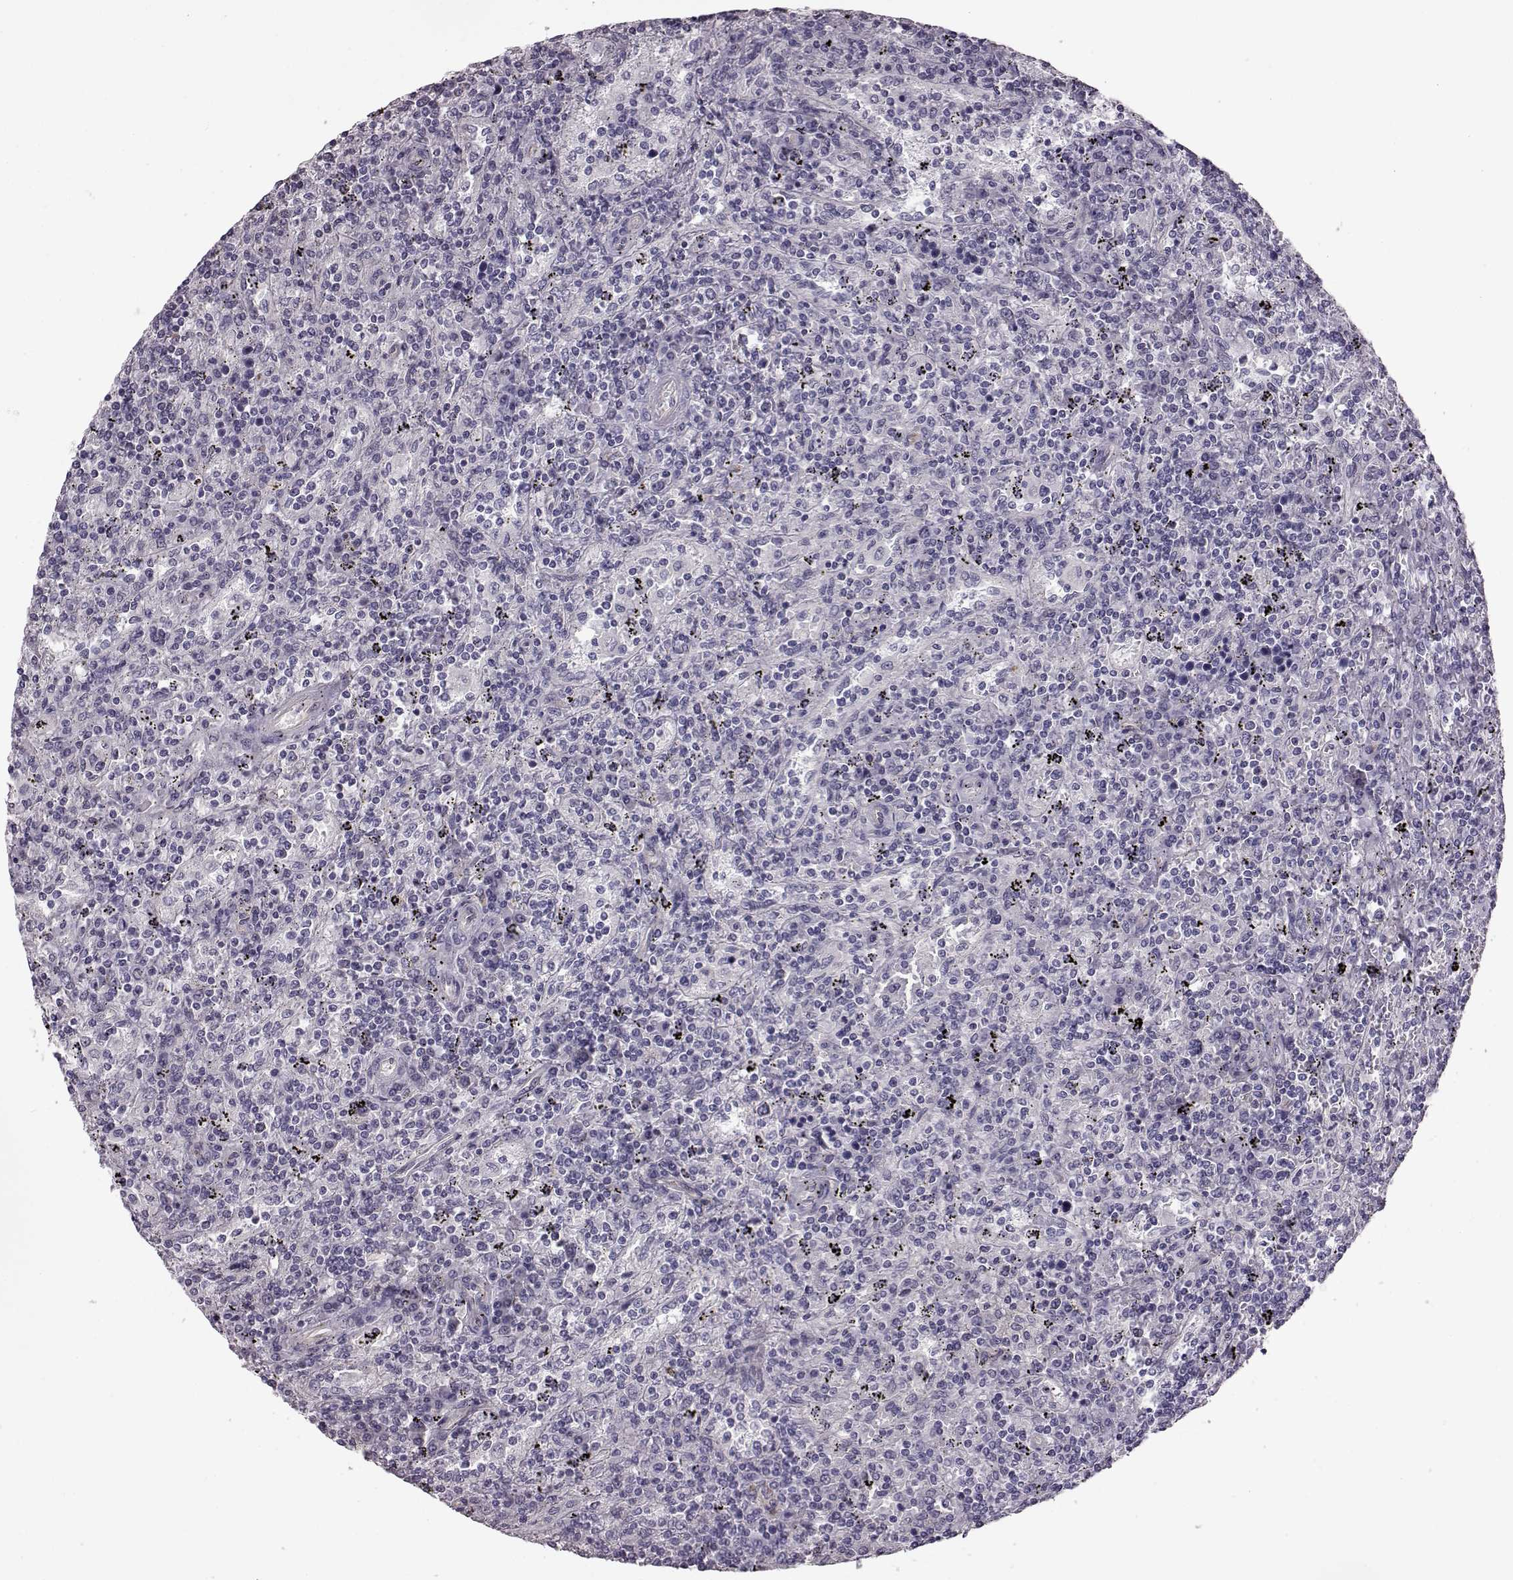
{"staining": {"intensity": "negative", "quantity": "none", "location": "none"}, "tissue": "lymphoma", "cell_type": "Tumor cells", "image_type": "cancer", "snomed": [{"axis": "morphology", "description": "Malignant lymphoma, non-Hodgkin's type, Low grade"}, {"axis": "topography", "description": "Spleen"}], "caption": "The image exhibits no significant staining in tumor cells of malignant lymphoma, non-Hodgkin's type (low-grade). The staining was performed using DAB to visualize the protein expression in brown, while the nuclei were stained in blue with hematoxylin (Magnification: 20x).", "gene": "SNTG1", "patient": {"sex": "male", "age": 62}}